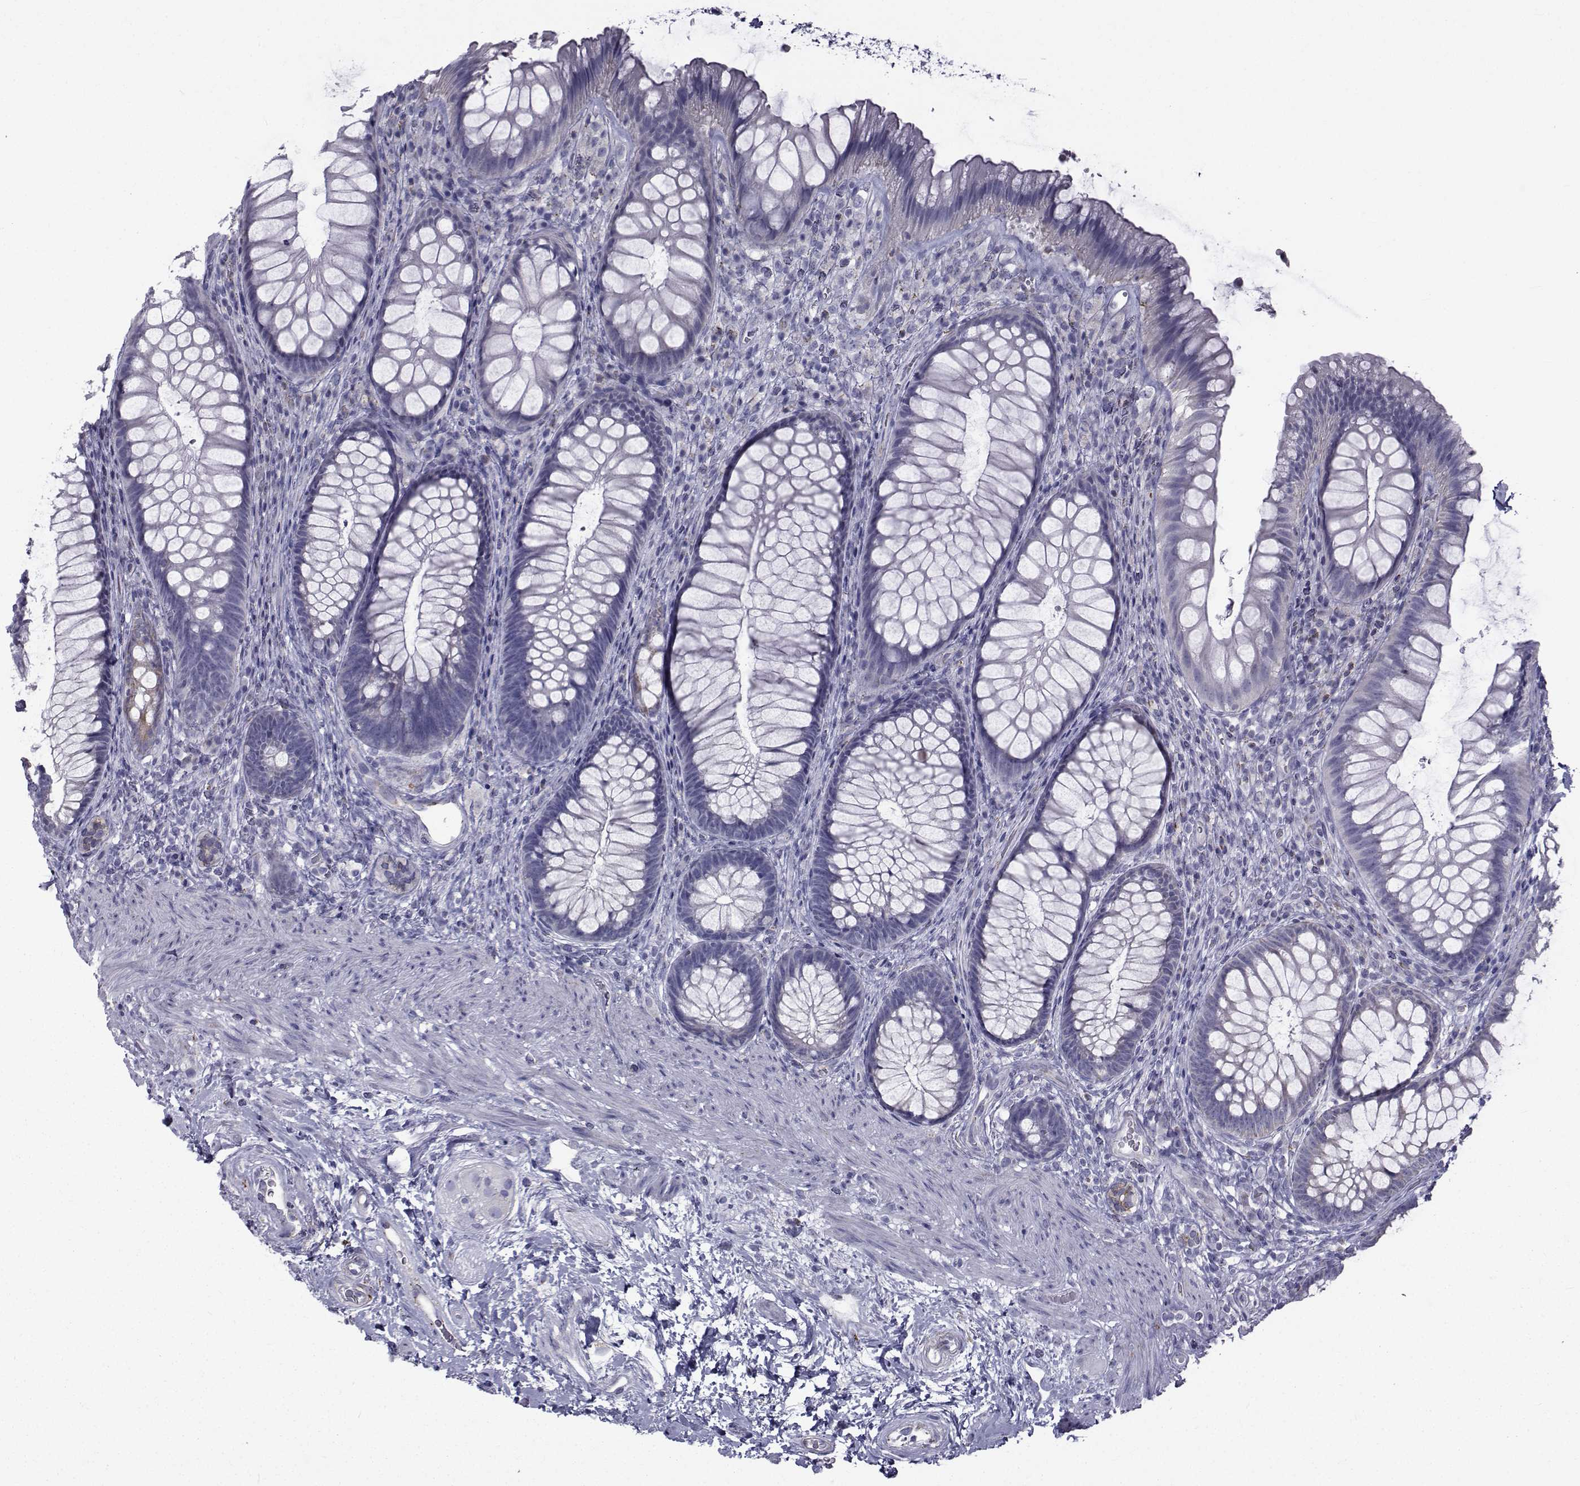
{"staining": {"intensity": "weak", "quantity": "<25%", "location": "cytoplasmic/membranous"}, "tissue": "rectum", "cell_type": "Glandular cells", "image_type": "normal", "snomed": [{"axis": "morphology", "description": "Normal tissue, NOS"}, {"axis": "topography", "description": "Smooth muscle"}, {"axis": "topography", "description": "Rectum"}], "caption": "Protein analysis of benign rectum reveals no significant staining in glandular cells. Brightfield microscopy of immunohistochemistry (IHC) stained with DAB (3,3'-diaminobenzidine) (brown) and hematoxylin (blue), captured at high magnification.", "gene": "FDXR", "patient": {"sex": "male", "age": 53}}